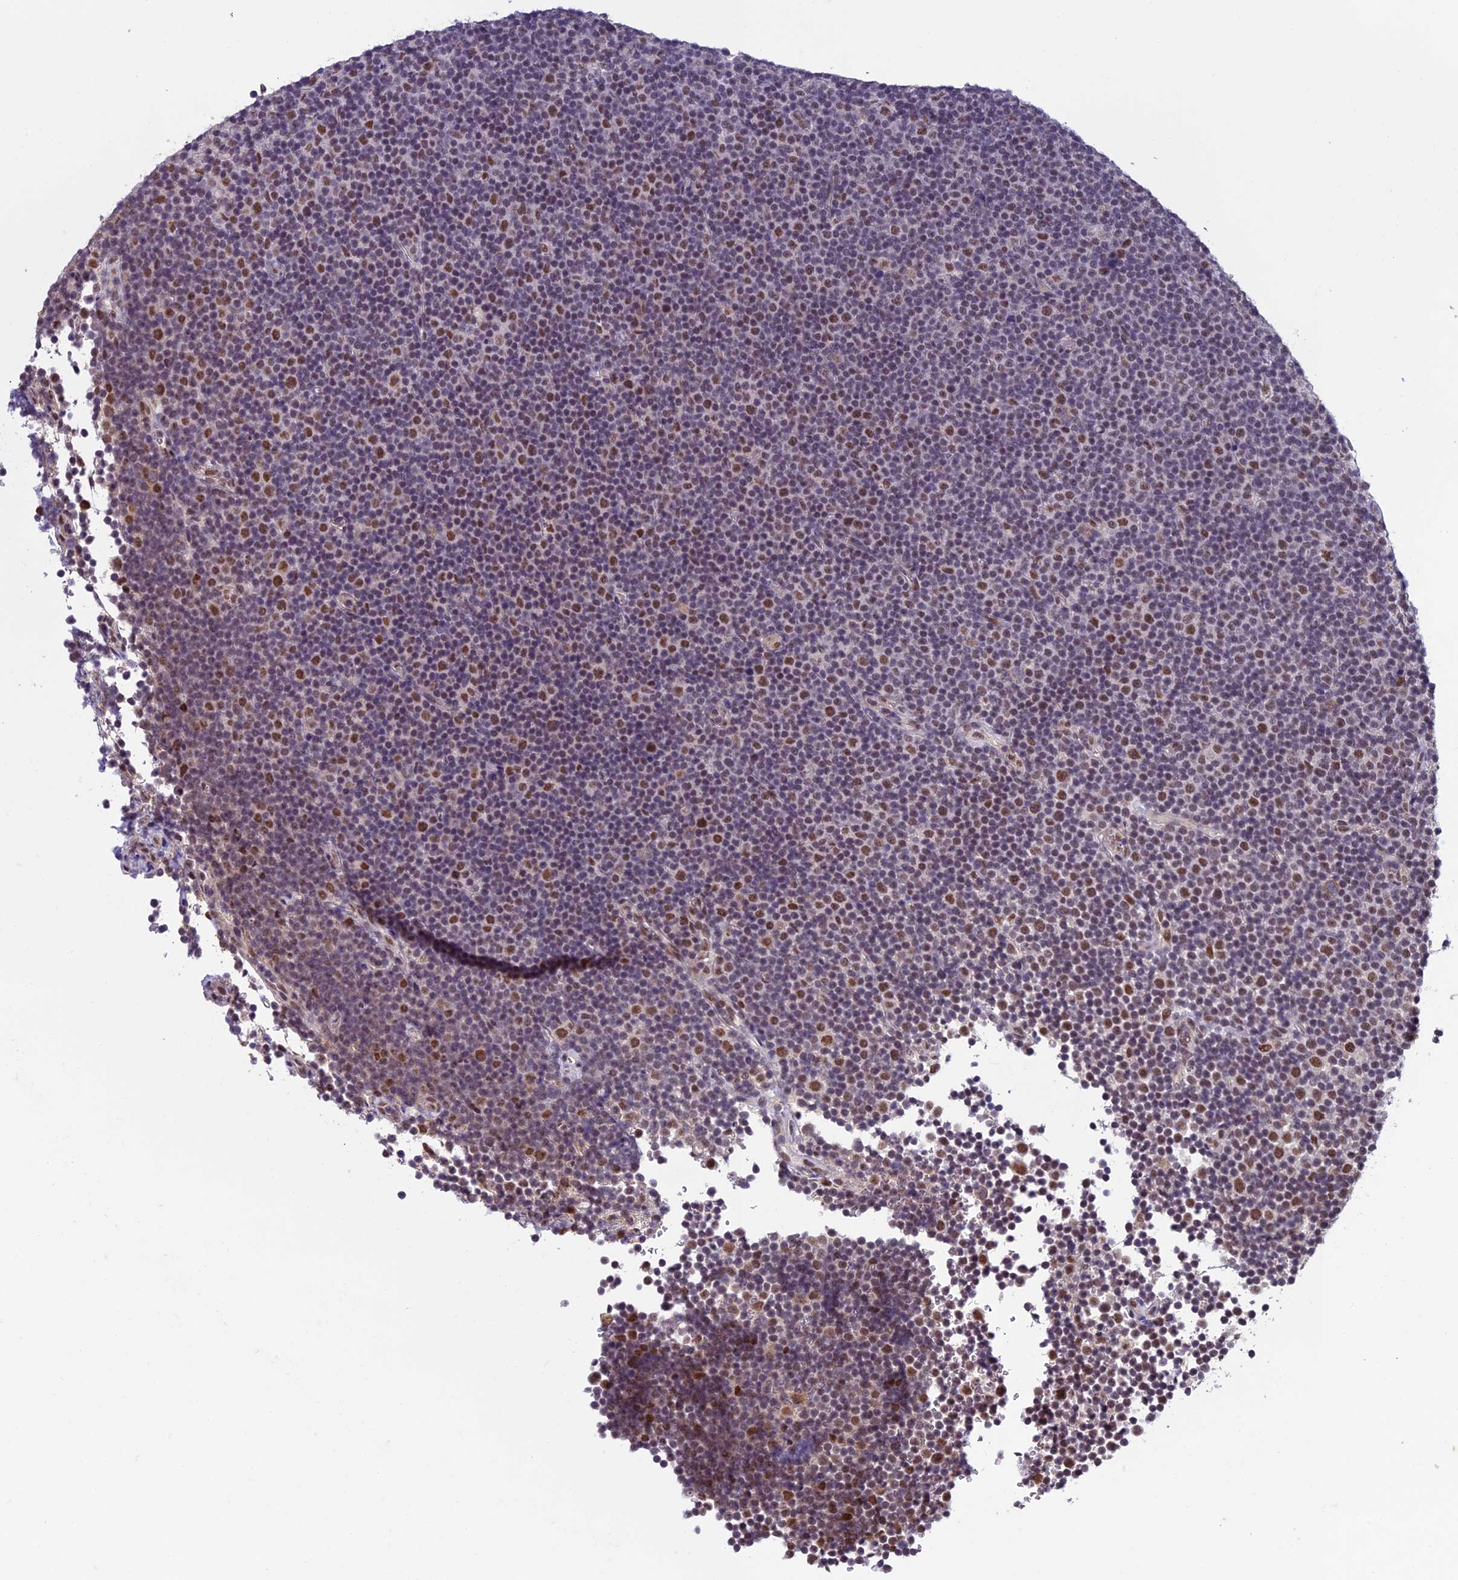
{"staining": {"intensity": "moderate", "quantity": "25%-75%", "location": "nuclear"}, "tissue": "lymphoma", "cell_type": "Tumor cells", "image_type": "cancer", "snomed": [{"axis": "morphology", "description": "Malignant lymphoma, non-Hodgkin's type, Low grade"}, {"axis": "topography", "description": "Lymph node"}], "caption": "This histopathology image shows lymphoma stained with immunohistochemistry (IHC) to label a protein in brown. The nuclear of tumor cells show moderate positivity for the protein. Nuclei are counter-stained blue.", "gene": "RNF40", "patient": {"sex": "female", "age": 67}}